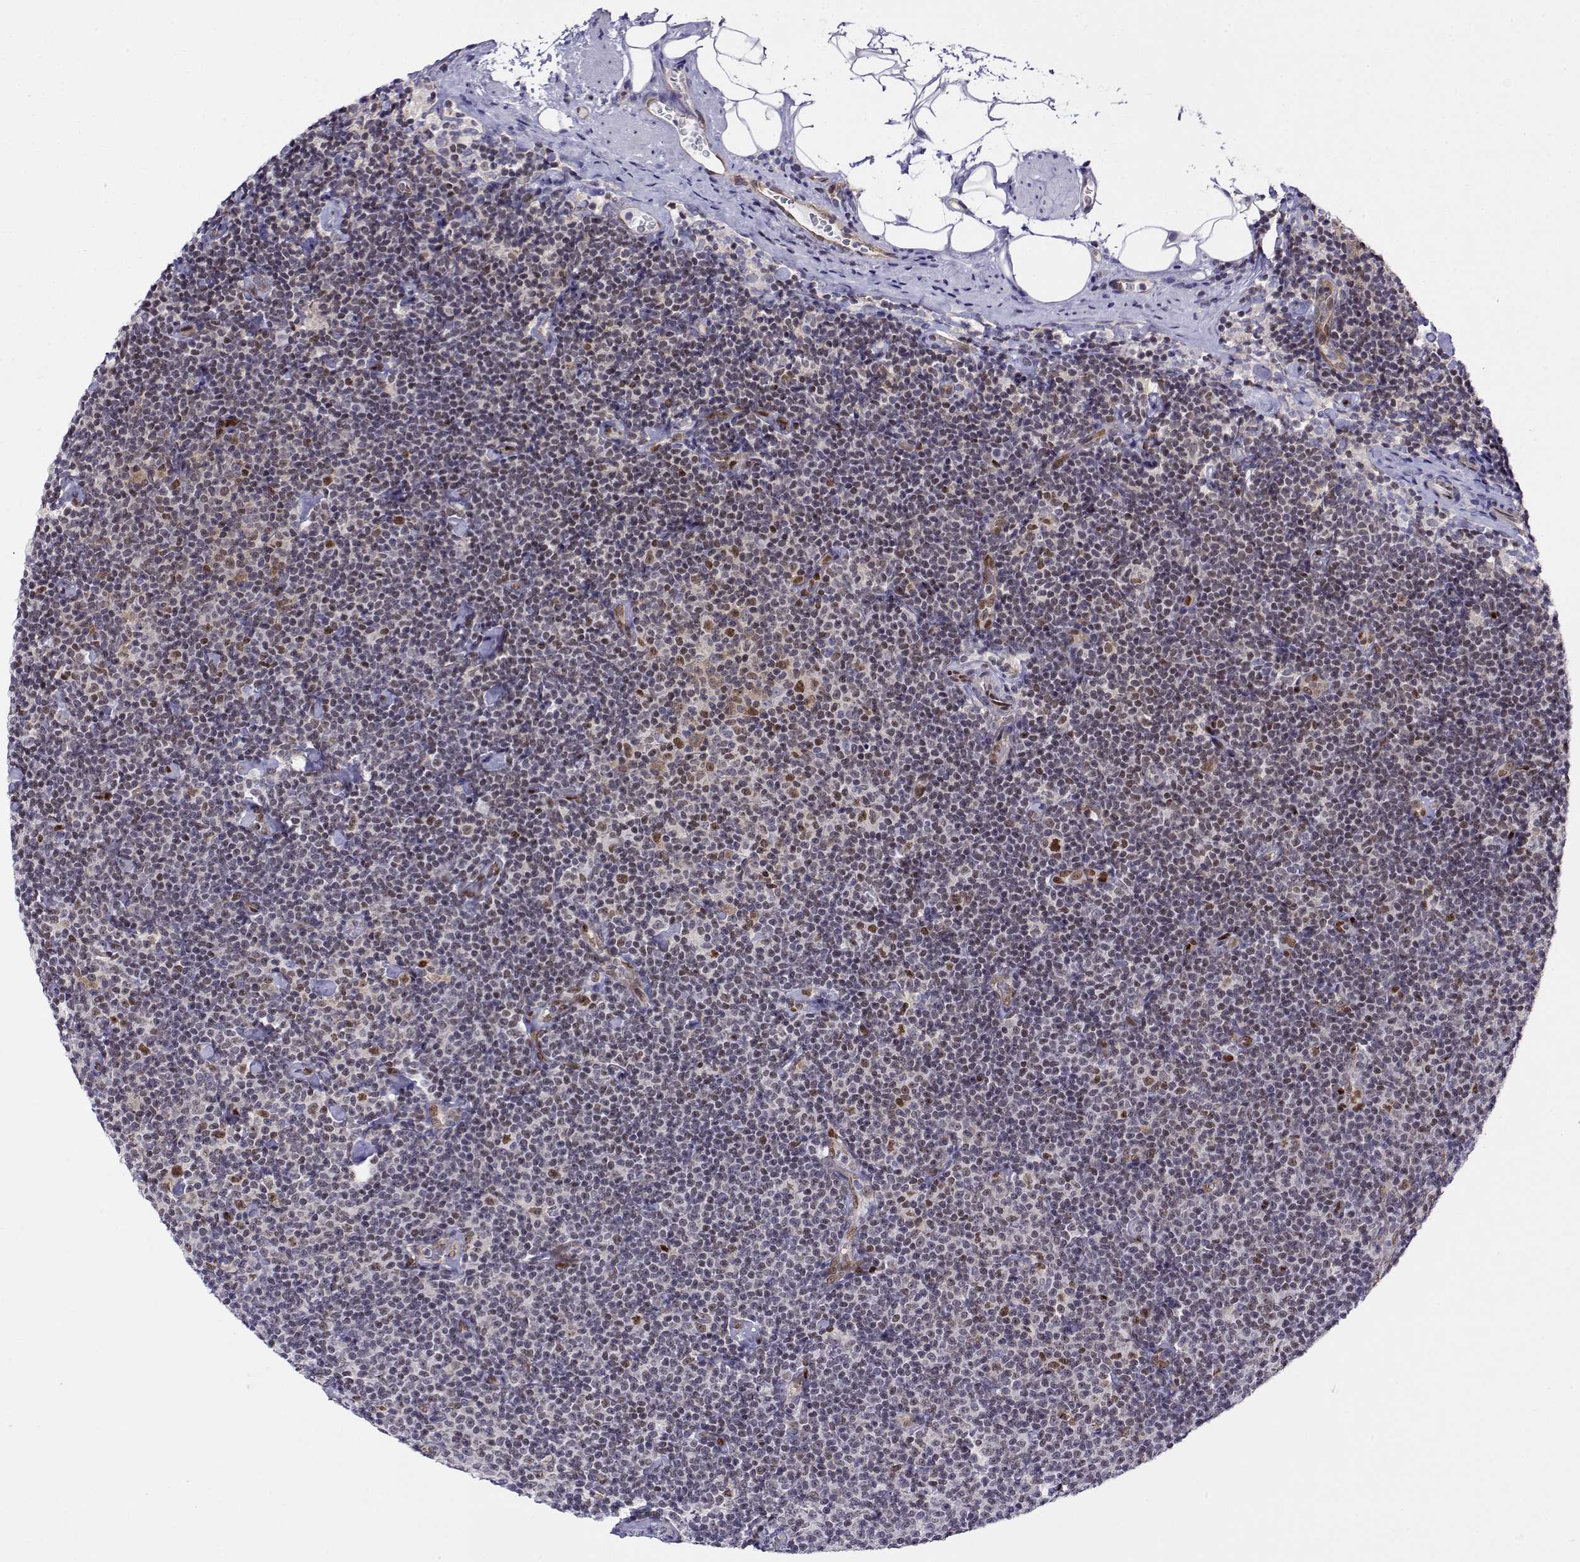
{"staining": {"intensity": "weak", "quantity": "<25%", "location": "nuclear"}, "tissue": "lymphoma", "cell_type": "Tumor cells", "image_type": "cancer", "snomed": [{"axis": "morphology", "description": "Malignant lymphoma, non-Hodgkin's type, Low grade"}, {"axis": "topography", "description": "Lymph node"}], "caption": "Image shows no significant protein positivity in tumor cells of lymphoma.", "gene": "ERF", "patient": {"sex": "male", "age": 81}}